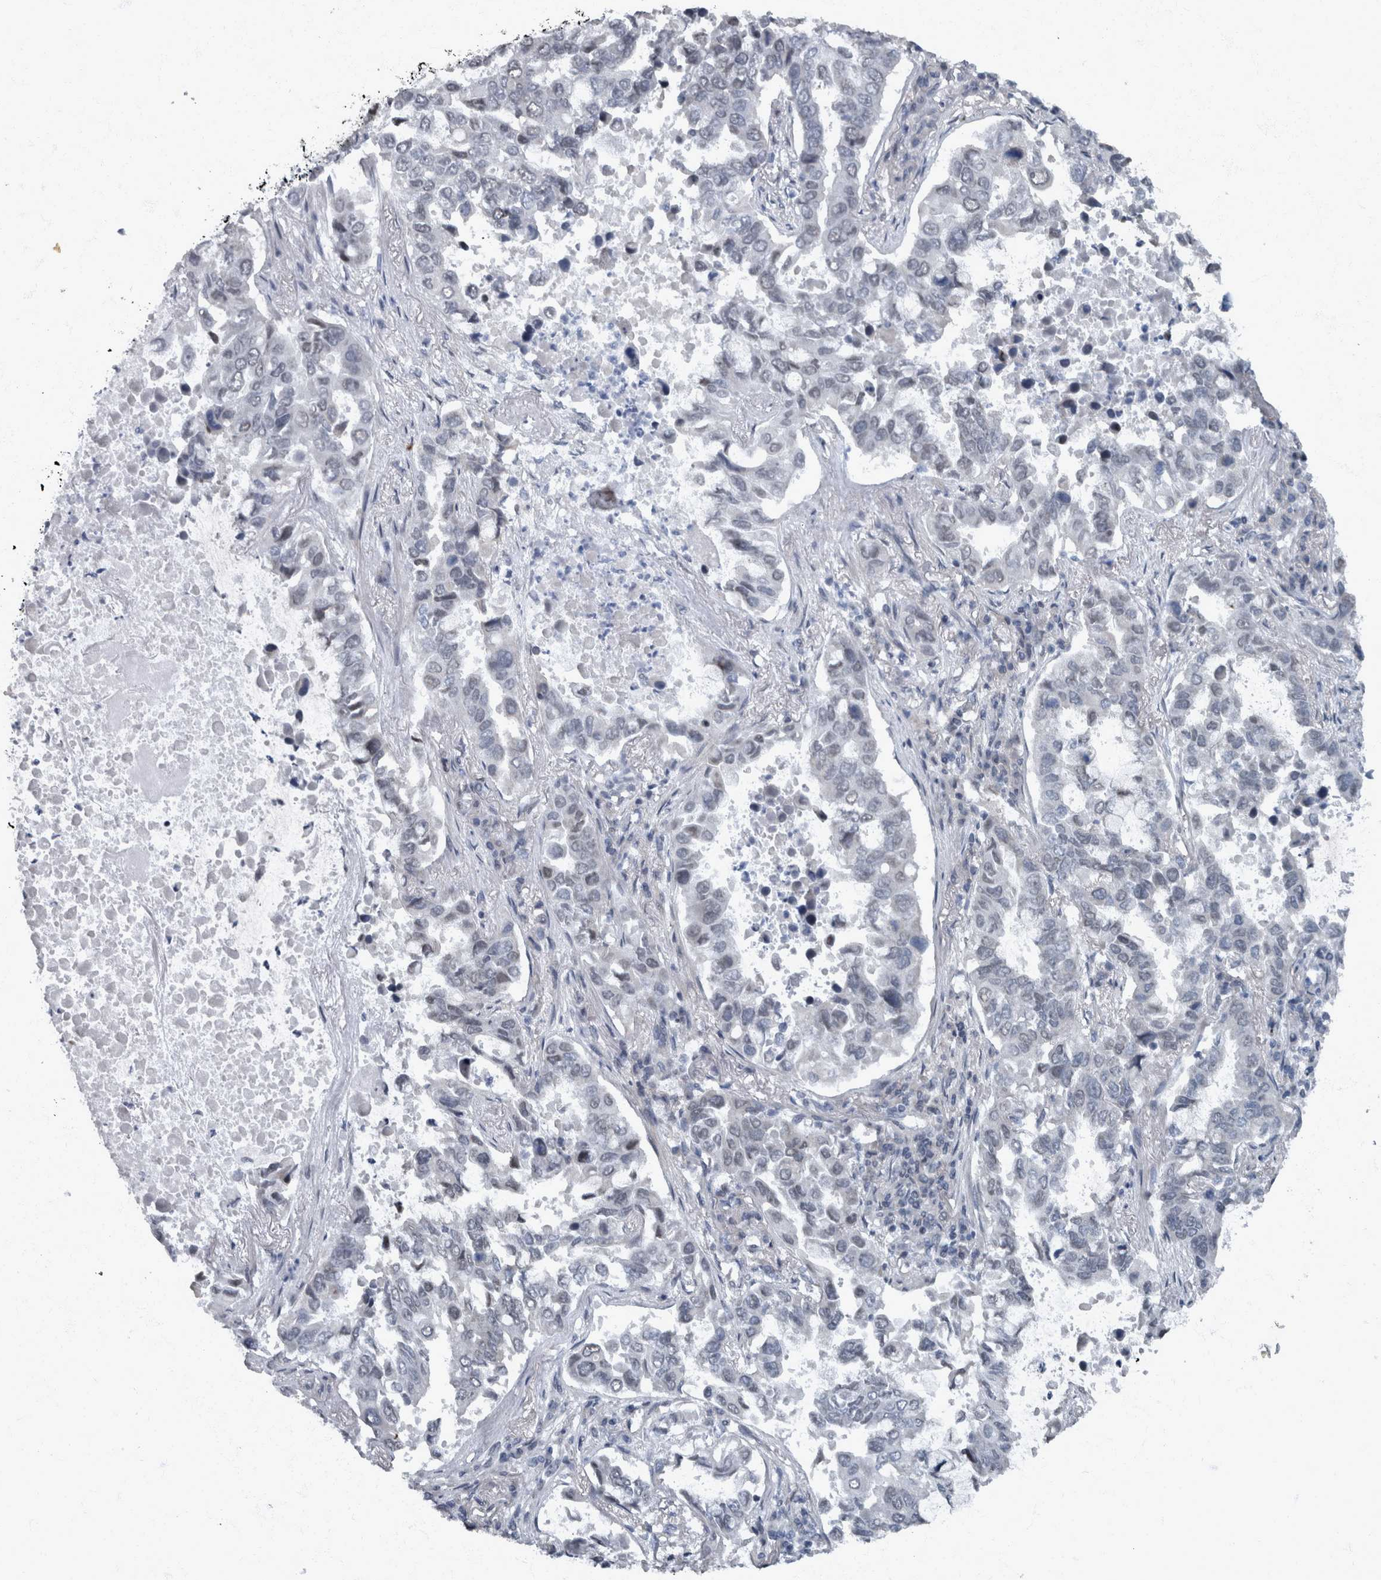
{"staining": {"intensity": "negative", "quantity": "none", "location": "none"}, "tissue": "lung cancer", "cell_type": "Tumor cells", "image_type": "cancer", "snomed": [{"axis": "morphology", "description": "Adenocarcinoma, NOS"}, {"axis": "topography", "description": "Lung"}], "caption": "This micrograph is of lung cancer (adenocarcinoma) stained with IHC to label a protein in brown with the nuclei are counter-stained blue. There is no staining in tumor cells.", "gene": "WDR33", "patient": {"sex": "male", "age": 64}}